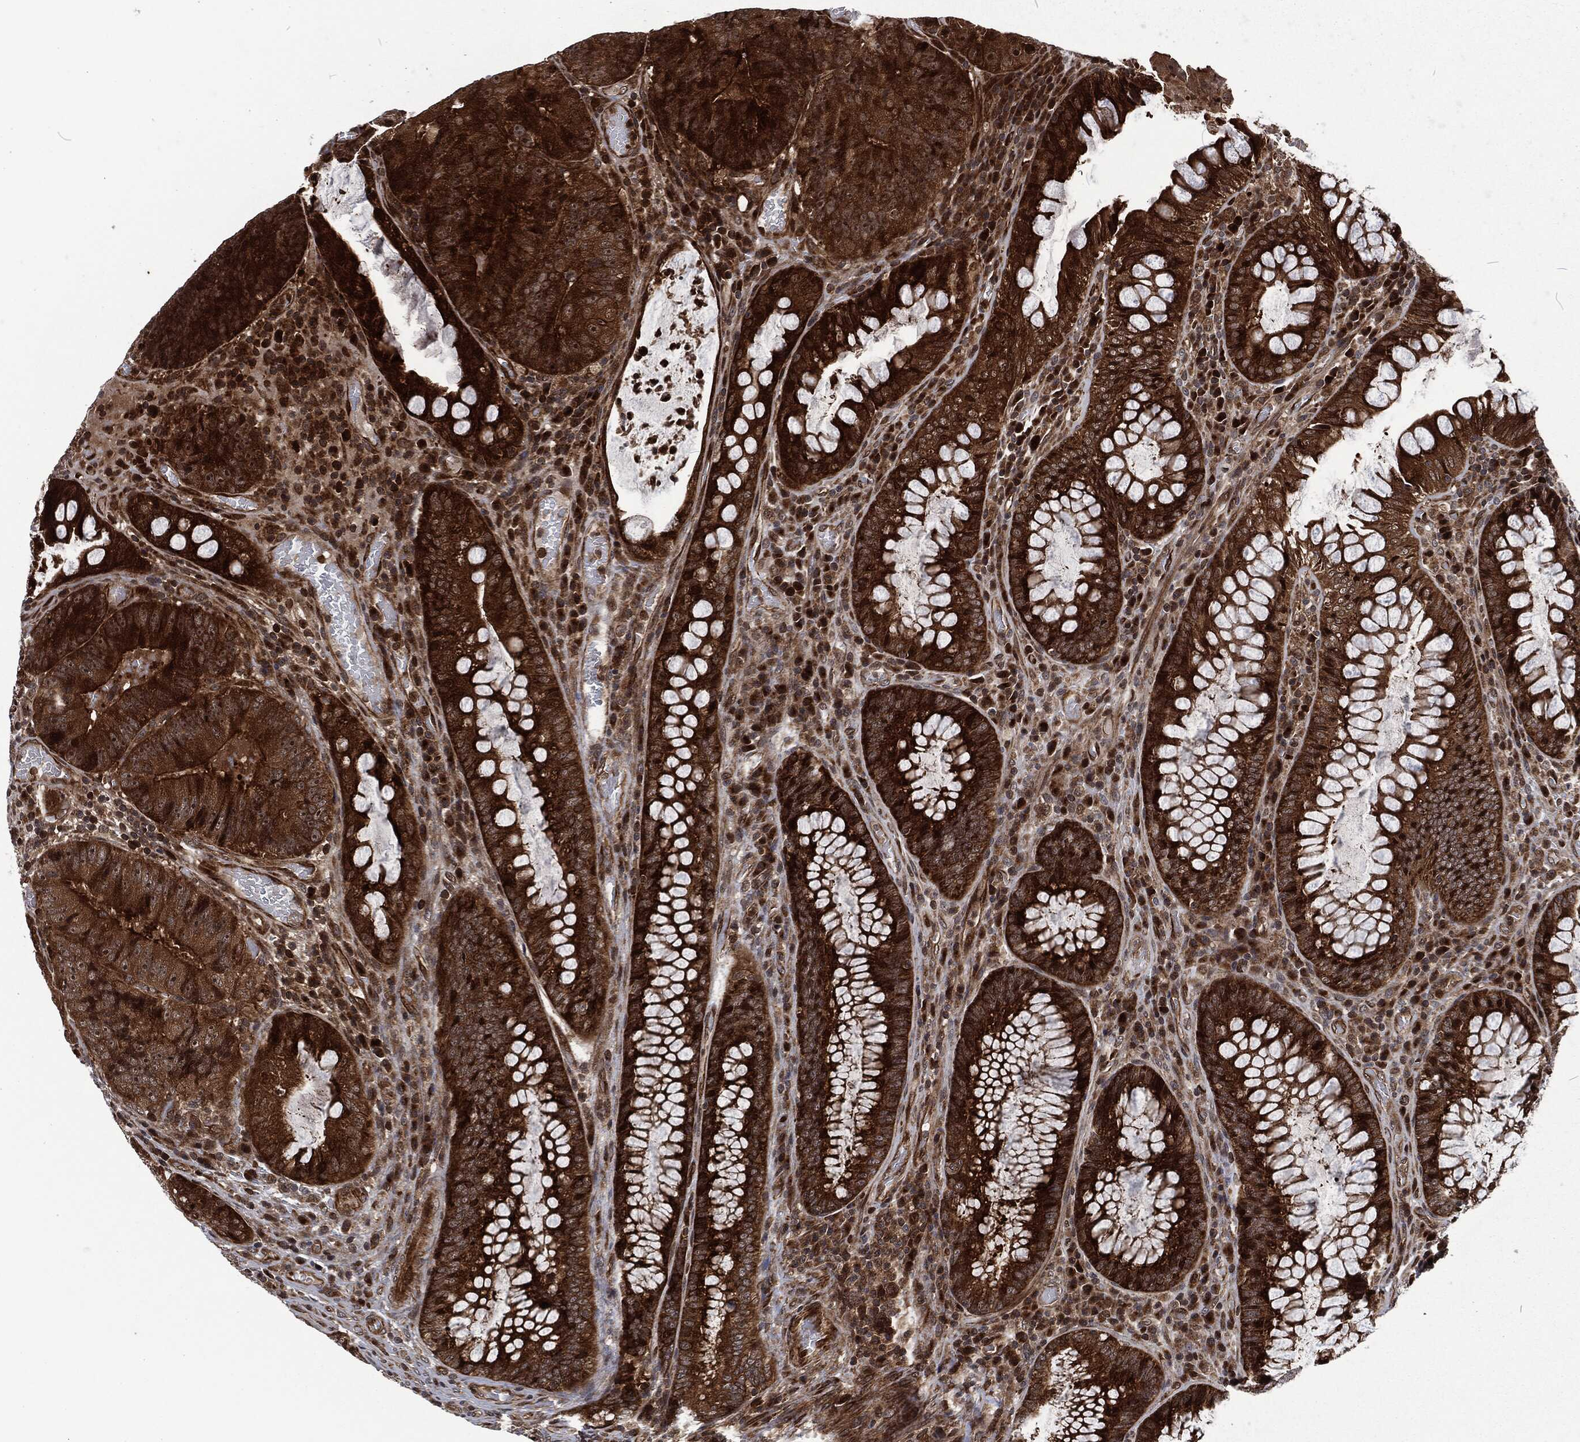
{"staining": {"intensity": "strong", "quantity": ">75%", "location": "cytoplasmic/membranous"}, "tissue": "colorectal cancer", "cell_type": "Tumor cells", "image_type": "cancer", "snomed": [{"axis": "morphology", "description": "Adenocarcinoma, NOS"}, {"axis": "topography", "description": "Colon"}], "caption": "Immunohistochemistry (IHC) of human colorectal adenocarcinoma exhibits high levels of strong cytoplasmic/membranous staining in about >75% of tumor cells. (Brightfield microscopy of DAB IHC at high magnification).", "gene": "CMPK2", "patient": {"sex": "female", "age": 86}}